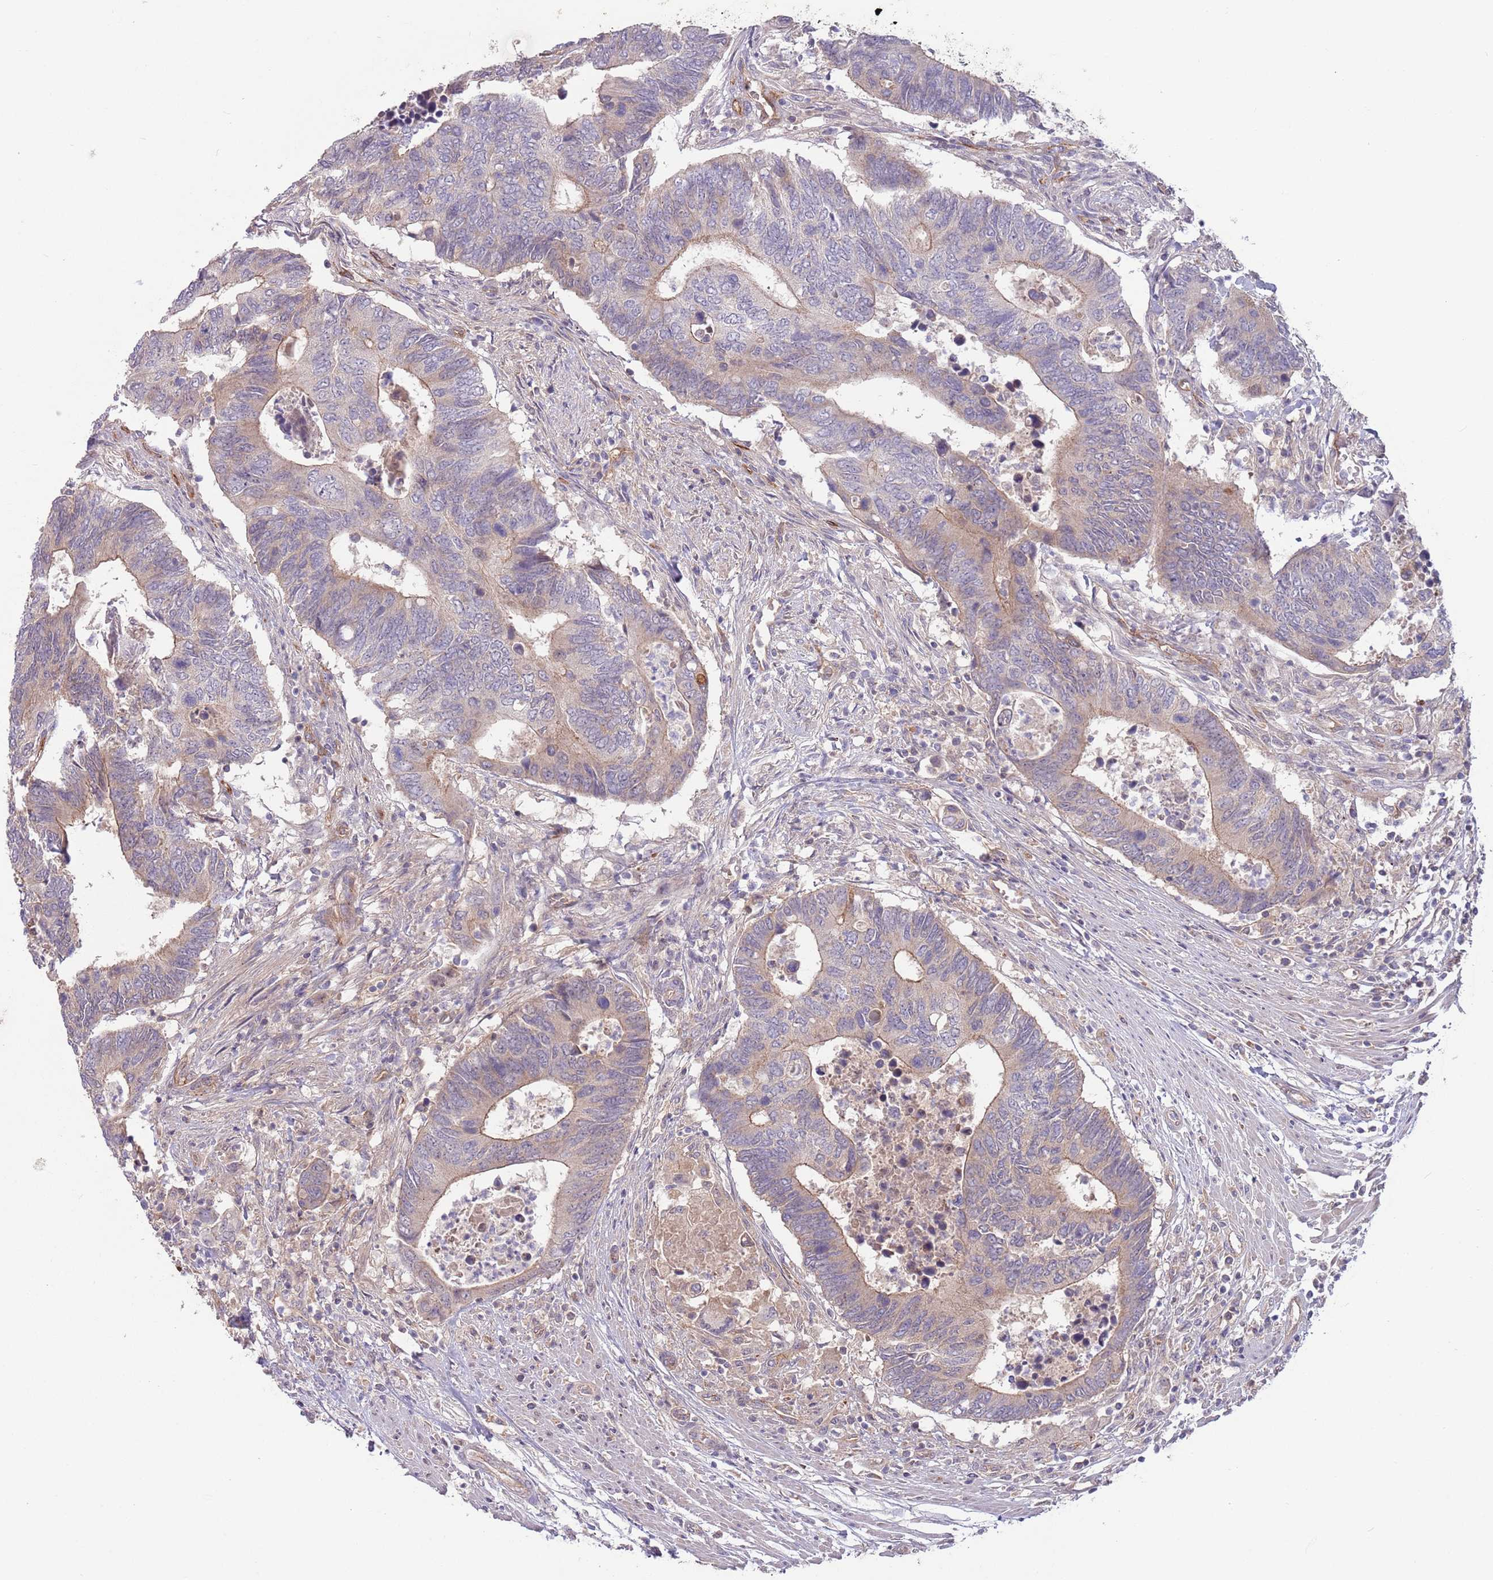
{"staining": {"intensity": "weak", "quantity": "25%-75%", "location": "cytoplasmic/membranous"}, "tissue": "colorectal cancer", "cell_type": "Tumor cells", "image_type": "cancer", "snomed": [{"axis": "morphology", "description": "Adenocarcinoma, NOS"}, {"axis": "topography", "description": "Colon"}], "caption": "Brown immunohistochemical staining in human colorectal cancer (adenocarcinoma) shows weak cytoplasmic/membranous expression in approximately 25%-75% of tumor cells. Ihc stains the protein of interest in brown and the nuclei are stained blue.", "gene": "SAV1", "patient": {"sex": "male", "age": 87}}